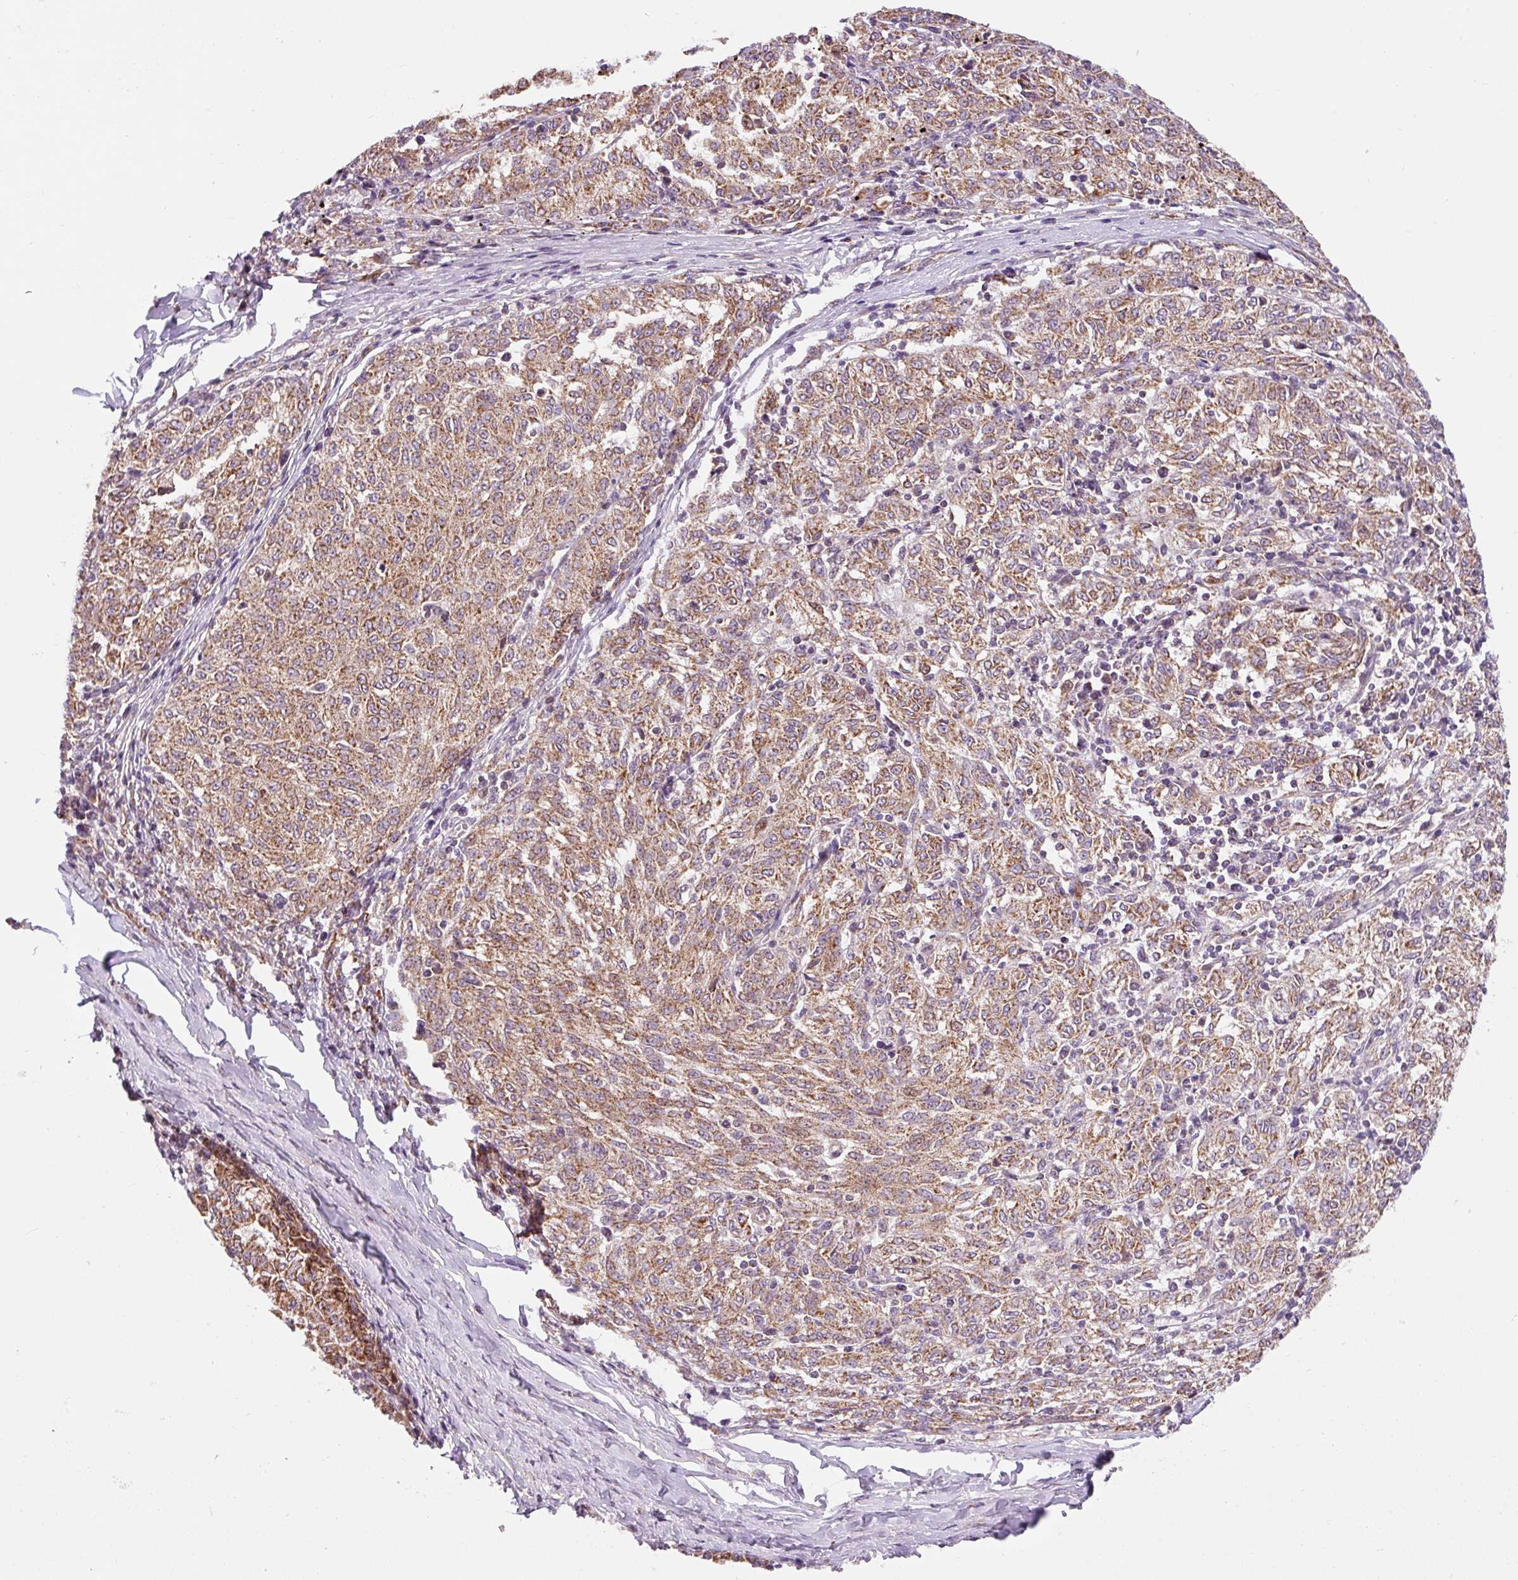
{"staining": {"intensity": "moderate", "quantity": ">75%", "location": "cytoplasmic/membranous"}, "tissue": "melanoma", "cell_type": "Tumor cells", "image_type": "cancer", "snomed": [{"axis": "morphology", "description": "Malignant melanoma, NOS"}, {"axis": "topography", "description": "Skin"}], "caption": "Immunohistochemistry of human melanoma exhibits medium levels of moderate cytoplasmic/membranous positivity in about >75% of tumor cells. (brown staining indicates protein expression, while blue staining denotes nuclei).", "gene": "SARS2", "patient": {"sex": "female", "age": 72}}